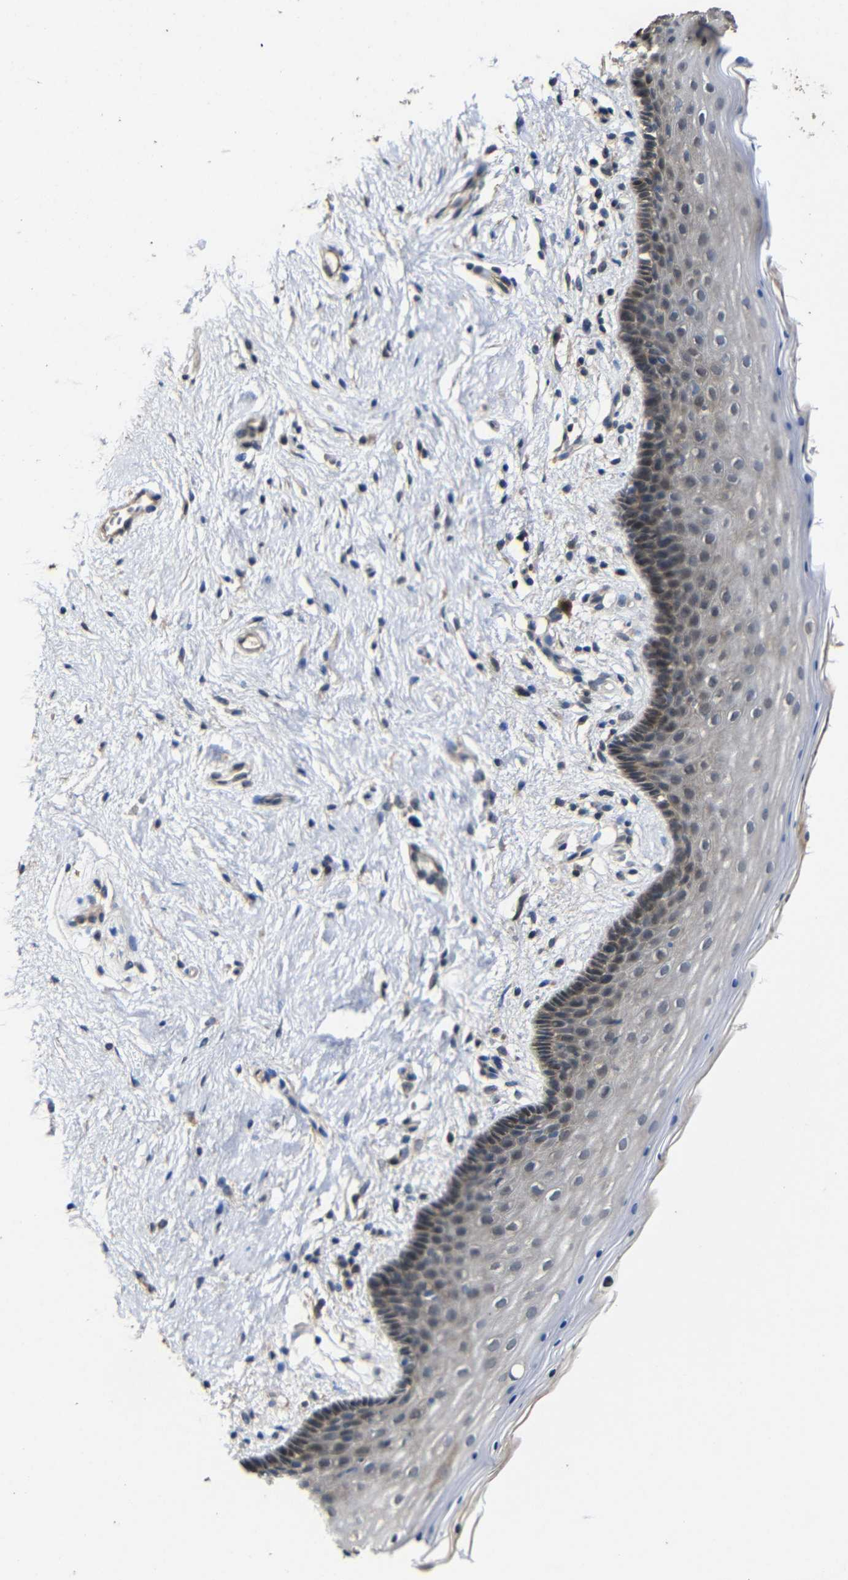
{"staining": {"intensity": "moderate", "quantity": "<25%", "location": "cytoplasmic/membranous"}, "tissue": "vagina", "cell_type": "Squamous epithelial cells", "image_type": "normal", "snomed": [{"axis": "morphology", "description": "Normal tissue, NOS"}, {"axis": "topography", "description": "Vagina"}], "caption": "The photomicrograph reveals a brown stain indicating the presence of a protein in the cytoplasmic/membranous of squamous epithelial cells in vagina. (Brightfield microscopy of DAB IHC at high magnification).", "gene": "ATG12", "patient": {"sex": "female", "age": 44}}